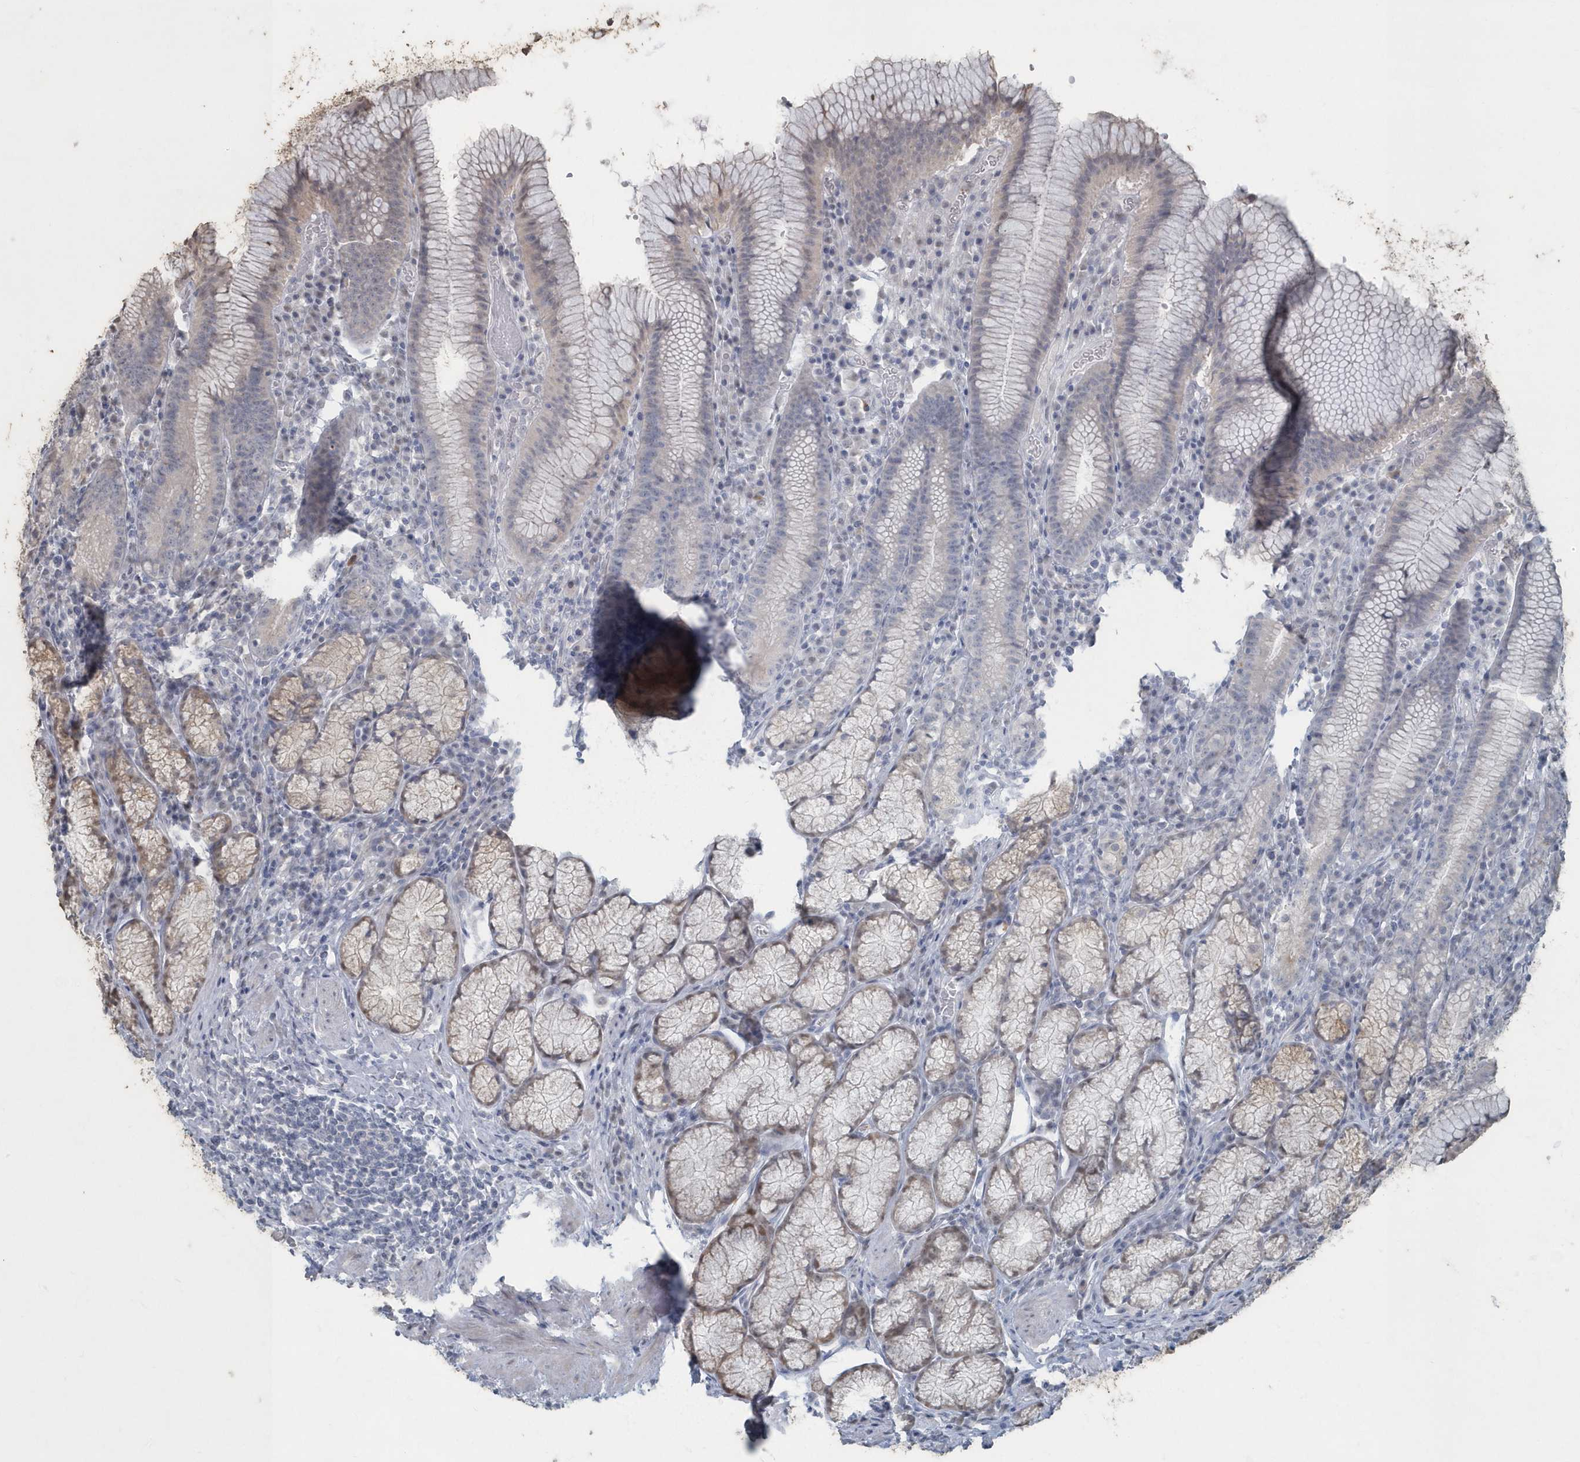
{"staining": {"intensity": "weak", "quantity": "25%-75%", "location": "cytoplasmic/membranous"}, "tissue": "stomach", "cell_type": "Glandular cells", "image_type": "normal", "snomed": [{"axis": "morphology", "description": "Normal tissue, NOS"}, {"axis": "topography", "description": "Stomach"}], "caption": "Protein expression analysis of normal stomach exhibits weak cytoplasmic/membranous positivity in about 25%-75% of glandular cells. (Stains: DAB in brown, nuclei in blue, Microscopy: brightfield microscopy at high magnification).", "gene": "MYOT", "patient": {"sex": "male", "age": 55}}